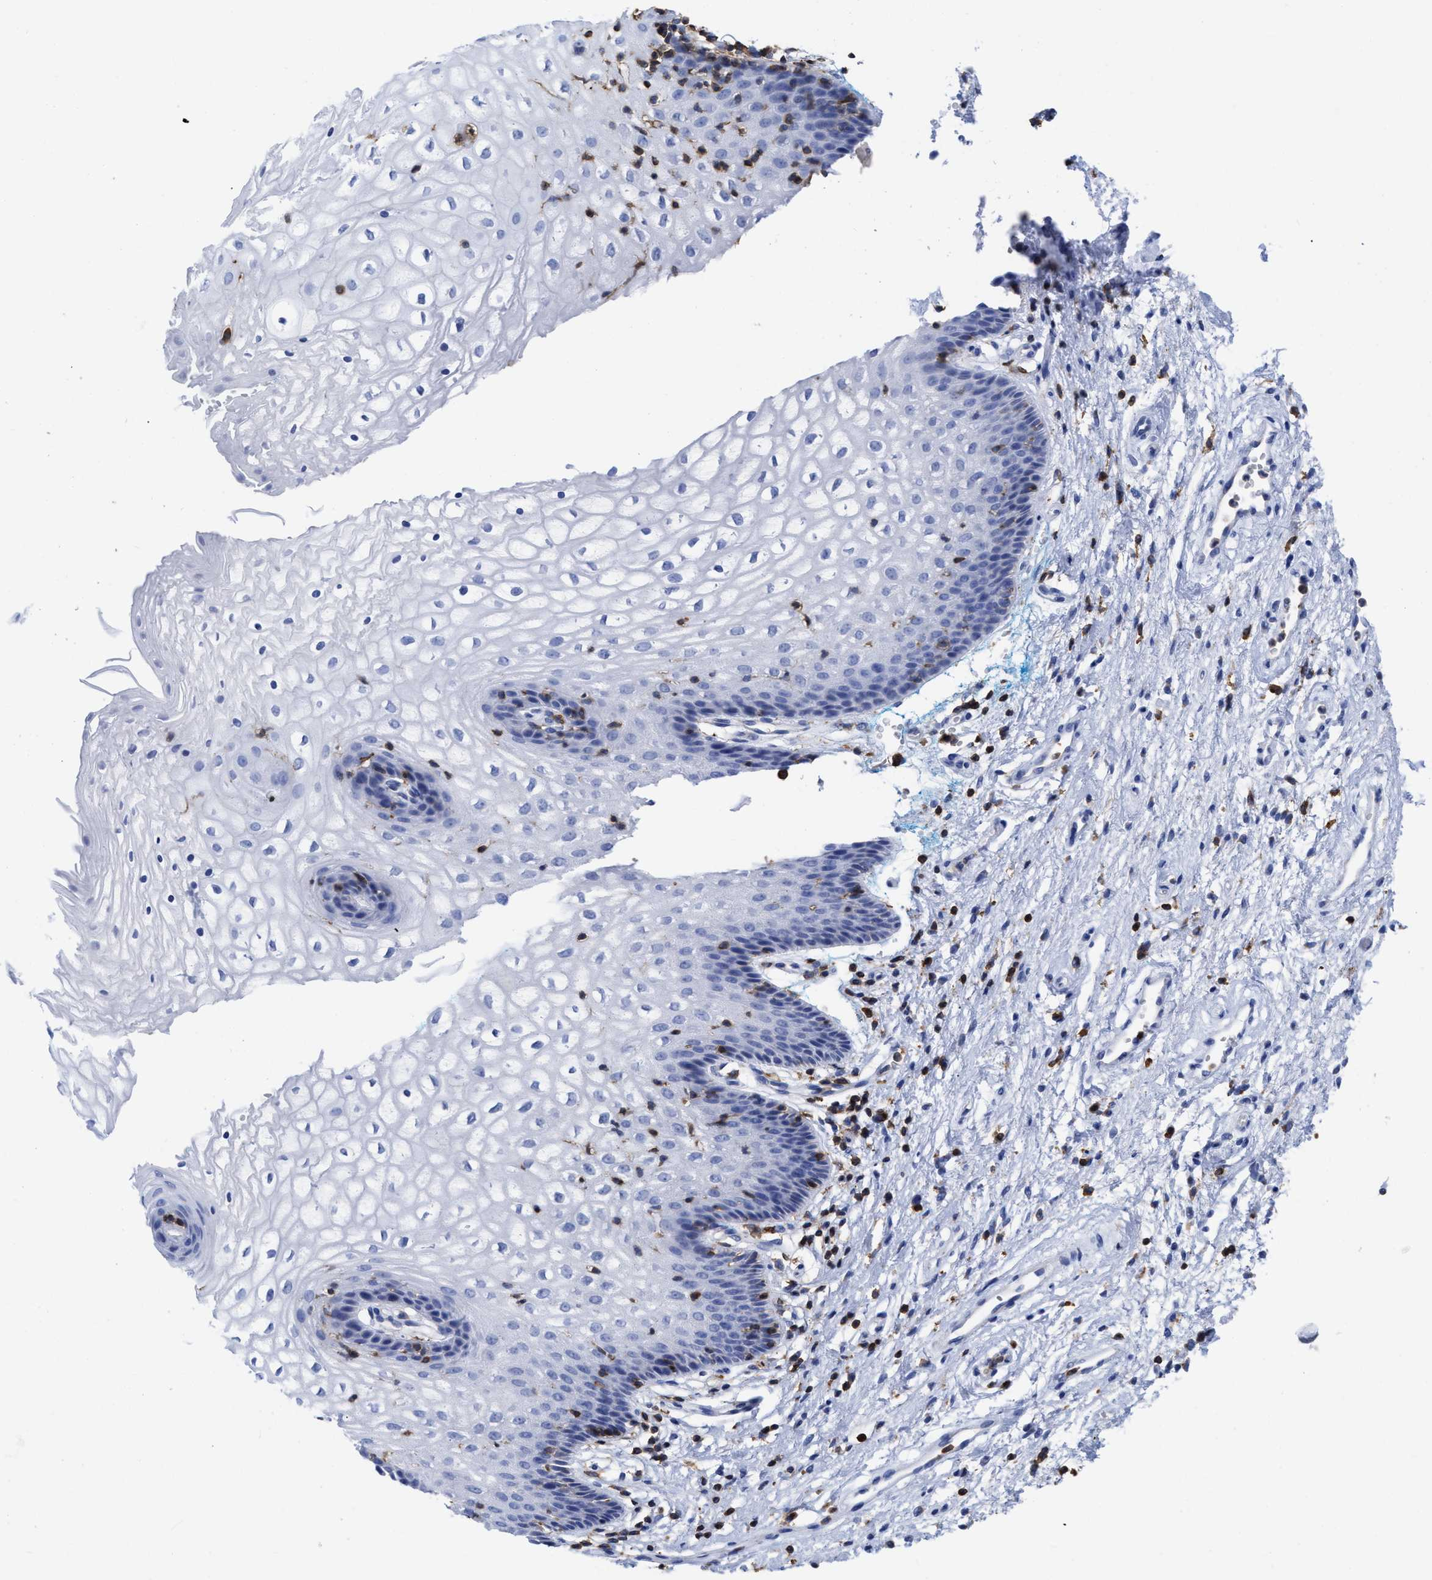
{"staining": {"intensity": "negative", "quantity": "none", "location": "none"}, "tissue": "vagina", "cell_type": "Squamous epithelial cells", "image_type": "normal", "snomed": [{"axis": "morphology", "description": "Normal tissue, NOS"}, {"axis": "topography", "description": "Vagina"}], "caption": "Immunohistochemical staining of unremarkable vagina displays no significant positivity in squamous epithelial cells. (Brightfield microscopy of DAB immunohistochemistry at high magnification).", "gene": "HCLS1", "patient": {"sex": "female", "age": 34}}